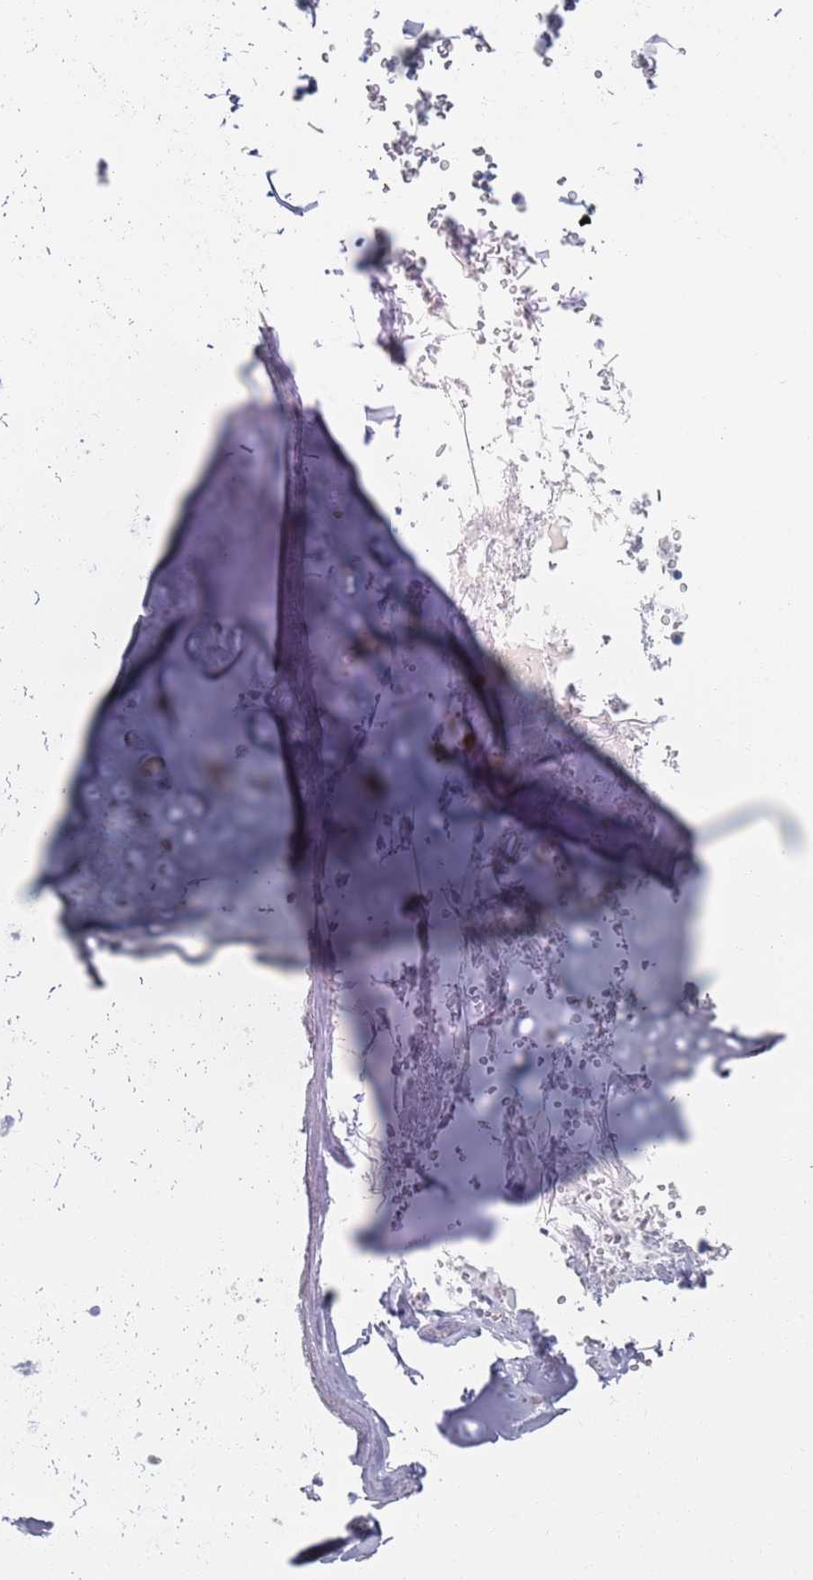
{"staining": {"intensity": "negative", "quantity": "none", "location": "none"}, "tissue": "adipose tissue", "cell_type": "Adipocytes", "image_type": "normal", "snomed": [{"axis": "morphology", "description": "Normal tissue, NOS"}, {"axis": "topography", "description": "Cartilage tissue"}], "caption": "Adipocytes show no significant protein expression in benign adipose tissue.", "gene": "MAT1A", "patient": {"sex": "male", "age": 66}}